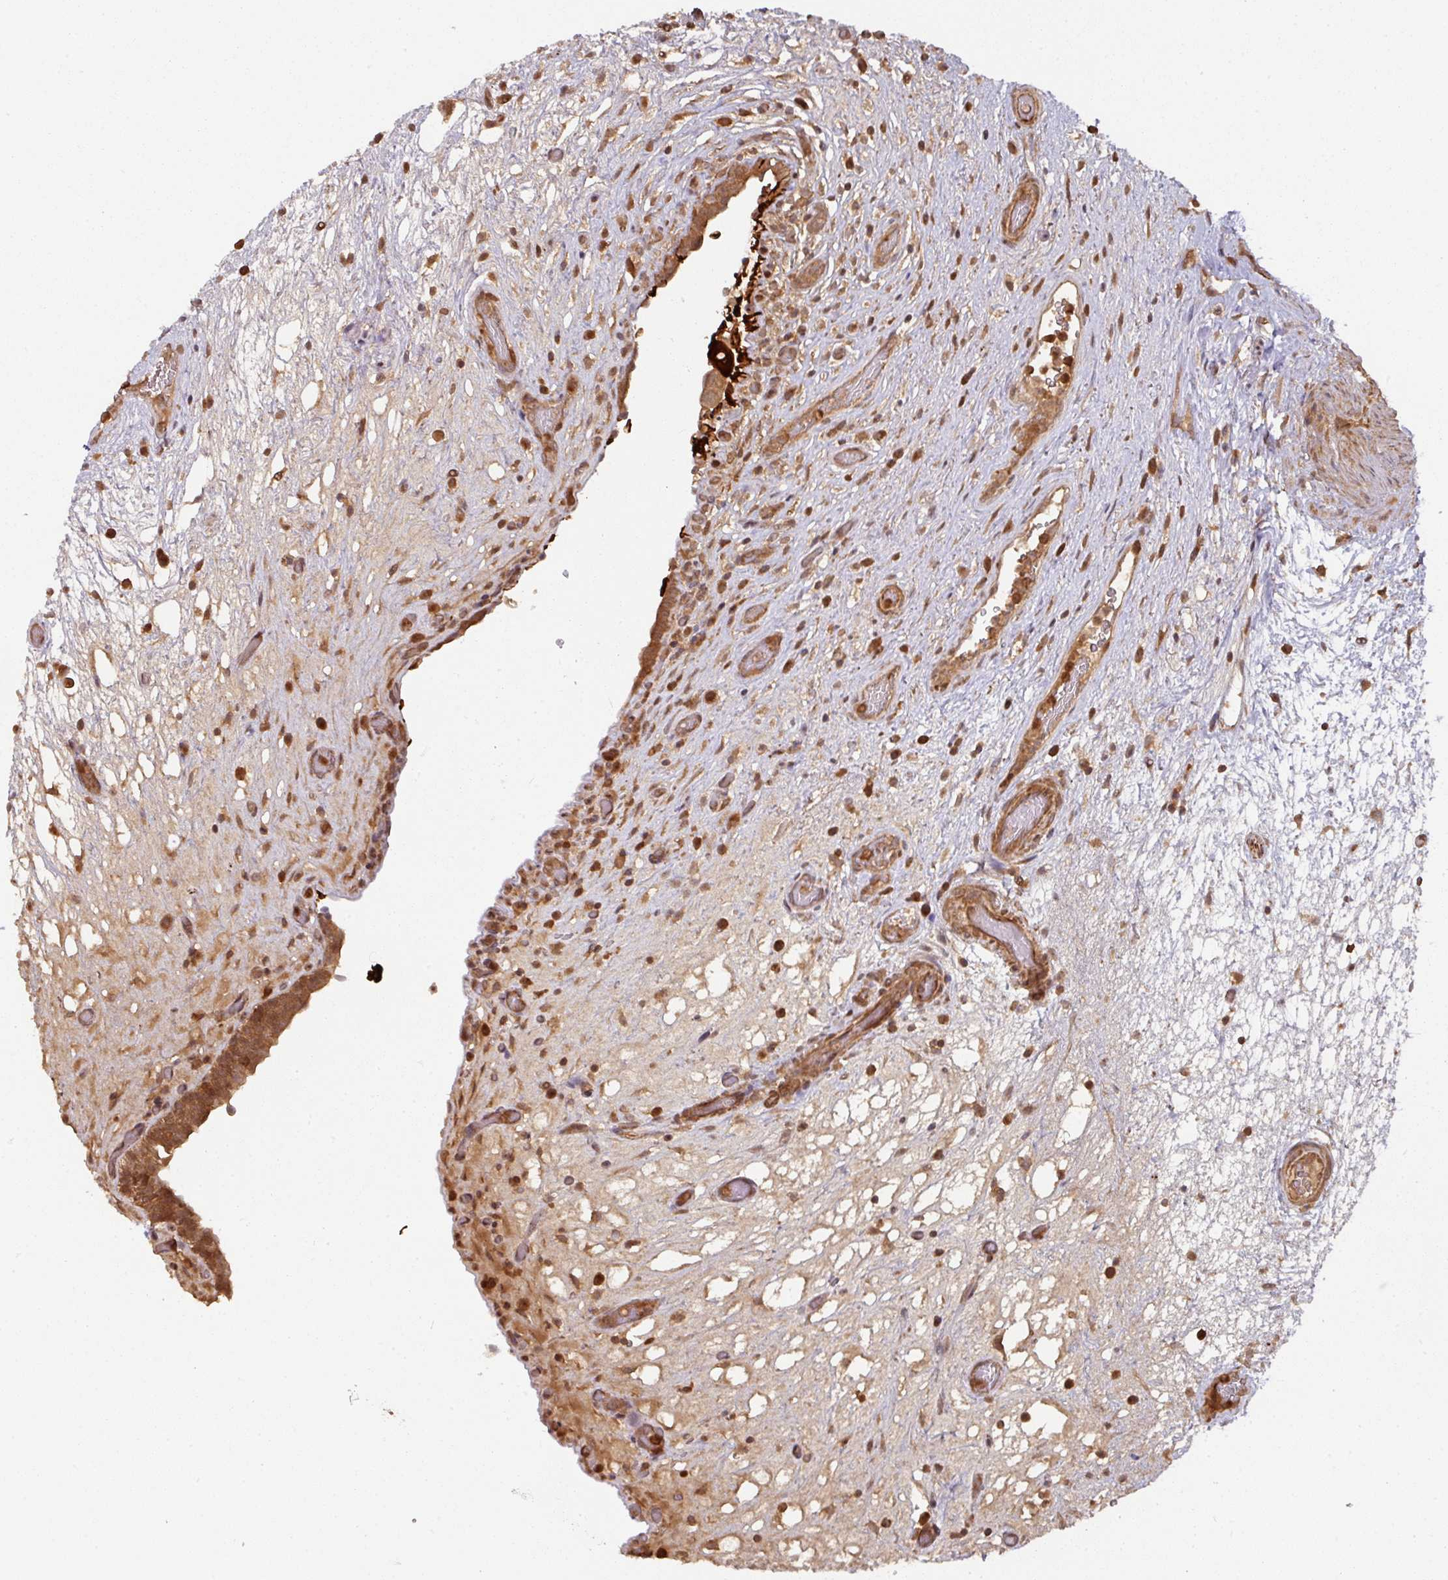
{"staining": {"intensity": "moderate", "quantity": ">75%", "location": "cytoplasmic/membranous"}, "tissue": "urinary bladder", "cell_type": "Urothelial cells", "image_type": "normal", "snomed": [{"axis": "morphology", "description": "Normal tissue, NOS"}, {"axis": "topography", "description": "Urinary bladder"}], "caption": "A brown stain labels moderate cytoplasmic/membranous positivity of a protein in urothelial cells of normal human urinary bladder. The staining was performed using DAB (3,3'-diaminobenzidine), with brown indicating positive protein expression. Nuclei are stained blue with hematoxylin.", "gene": "EIF4EBP2", "patient": {"sex": "male", "age": 71}}